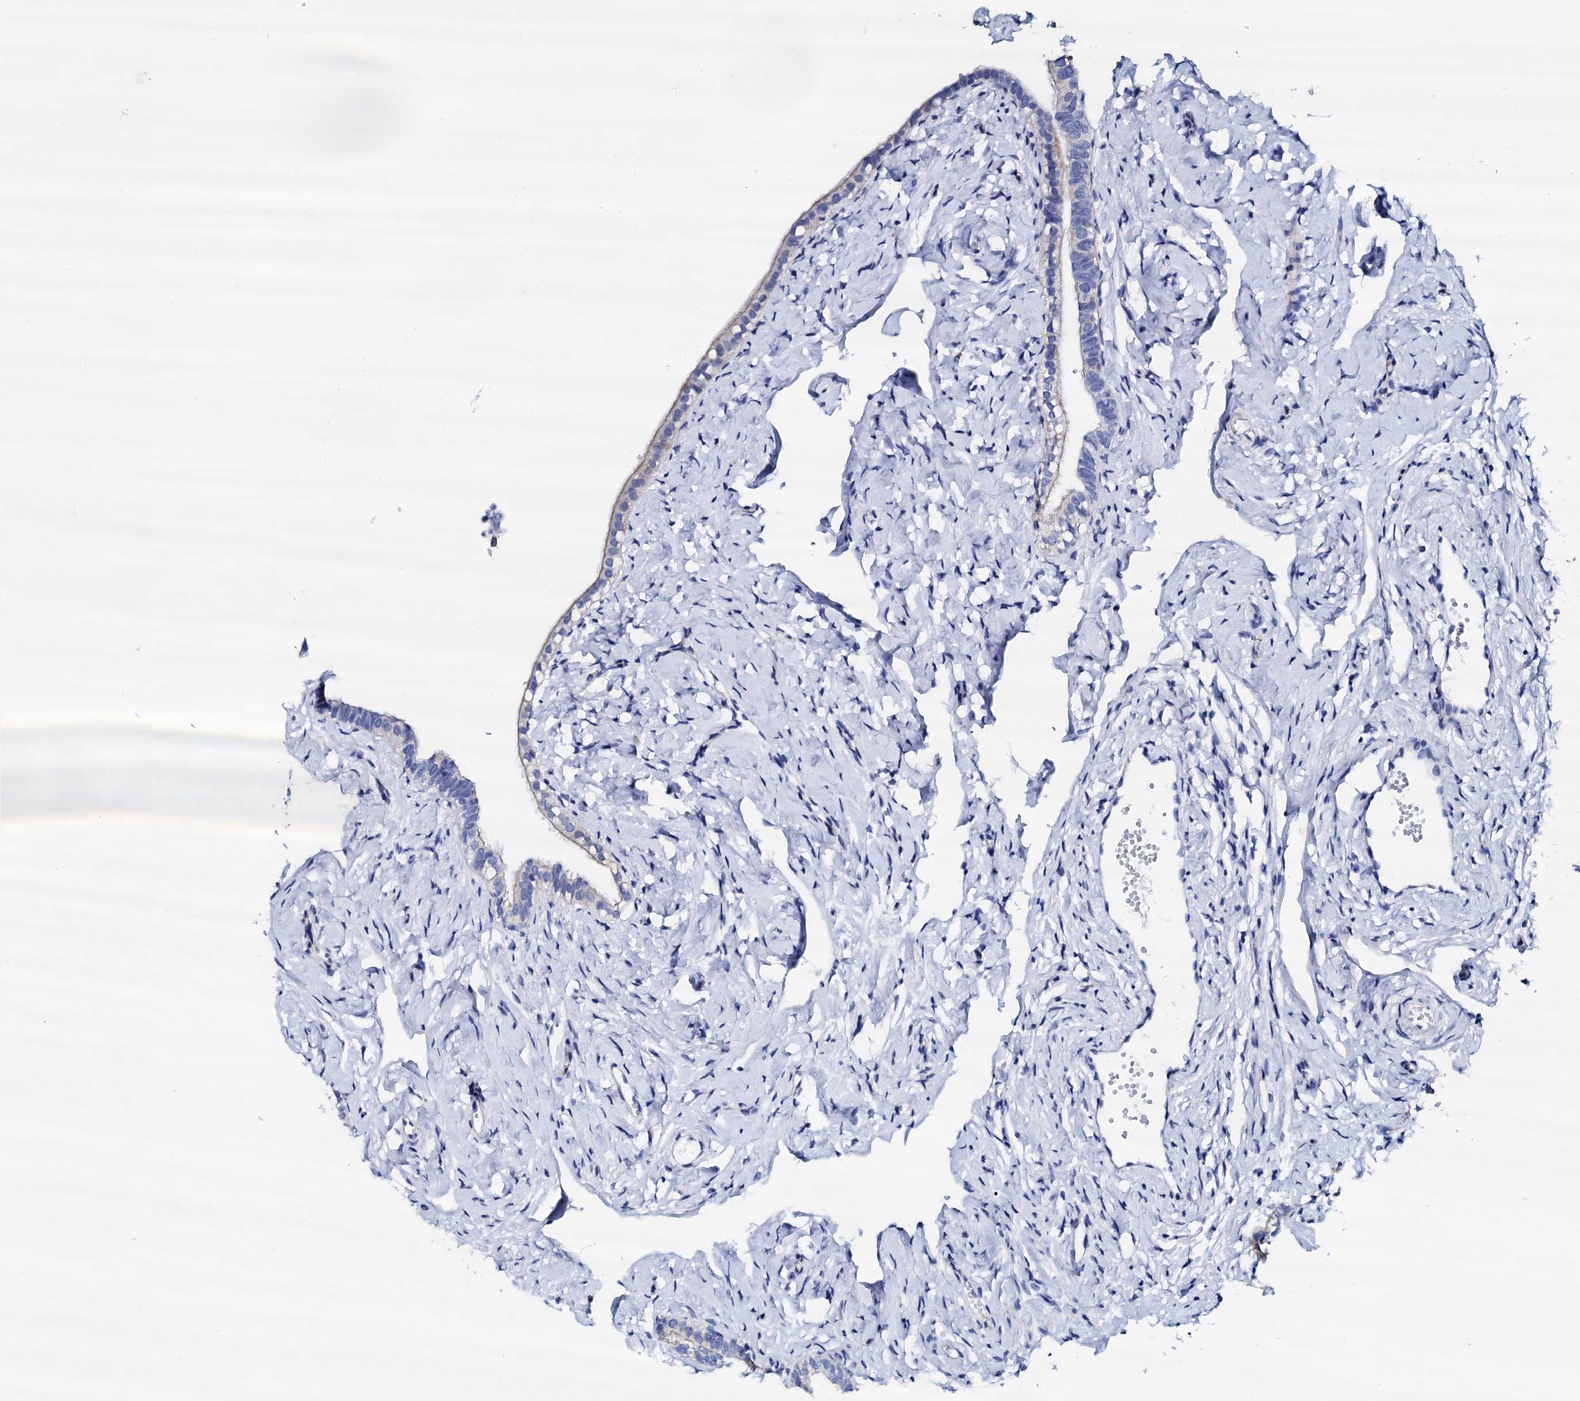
{"staining": {"intensity": "negative", "quantity": "none", "location": "none"}, "tissue": "fallopian tube", "cell_type": "Glandular cells", "image_type": "normal", "snomed": [{"axis": "morphology", "description": "Normal tissue, NOS"}, {"axis": "topography", "description": "Fallopian tube"}], "caption": "The image reveals no staining of glandular cells in normal fallopian tube. (Brightfield microscopy of DAB (3,3'-diaminobenzidine) immunohistochemistry (IHC) at high magnification).", "gene": "TRDN", "patient": {"sex": "female", "age": 66}}